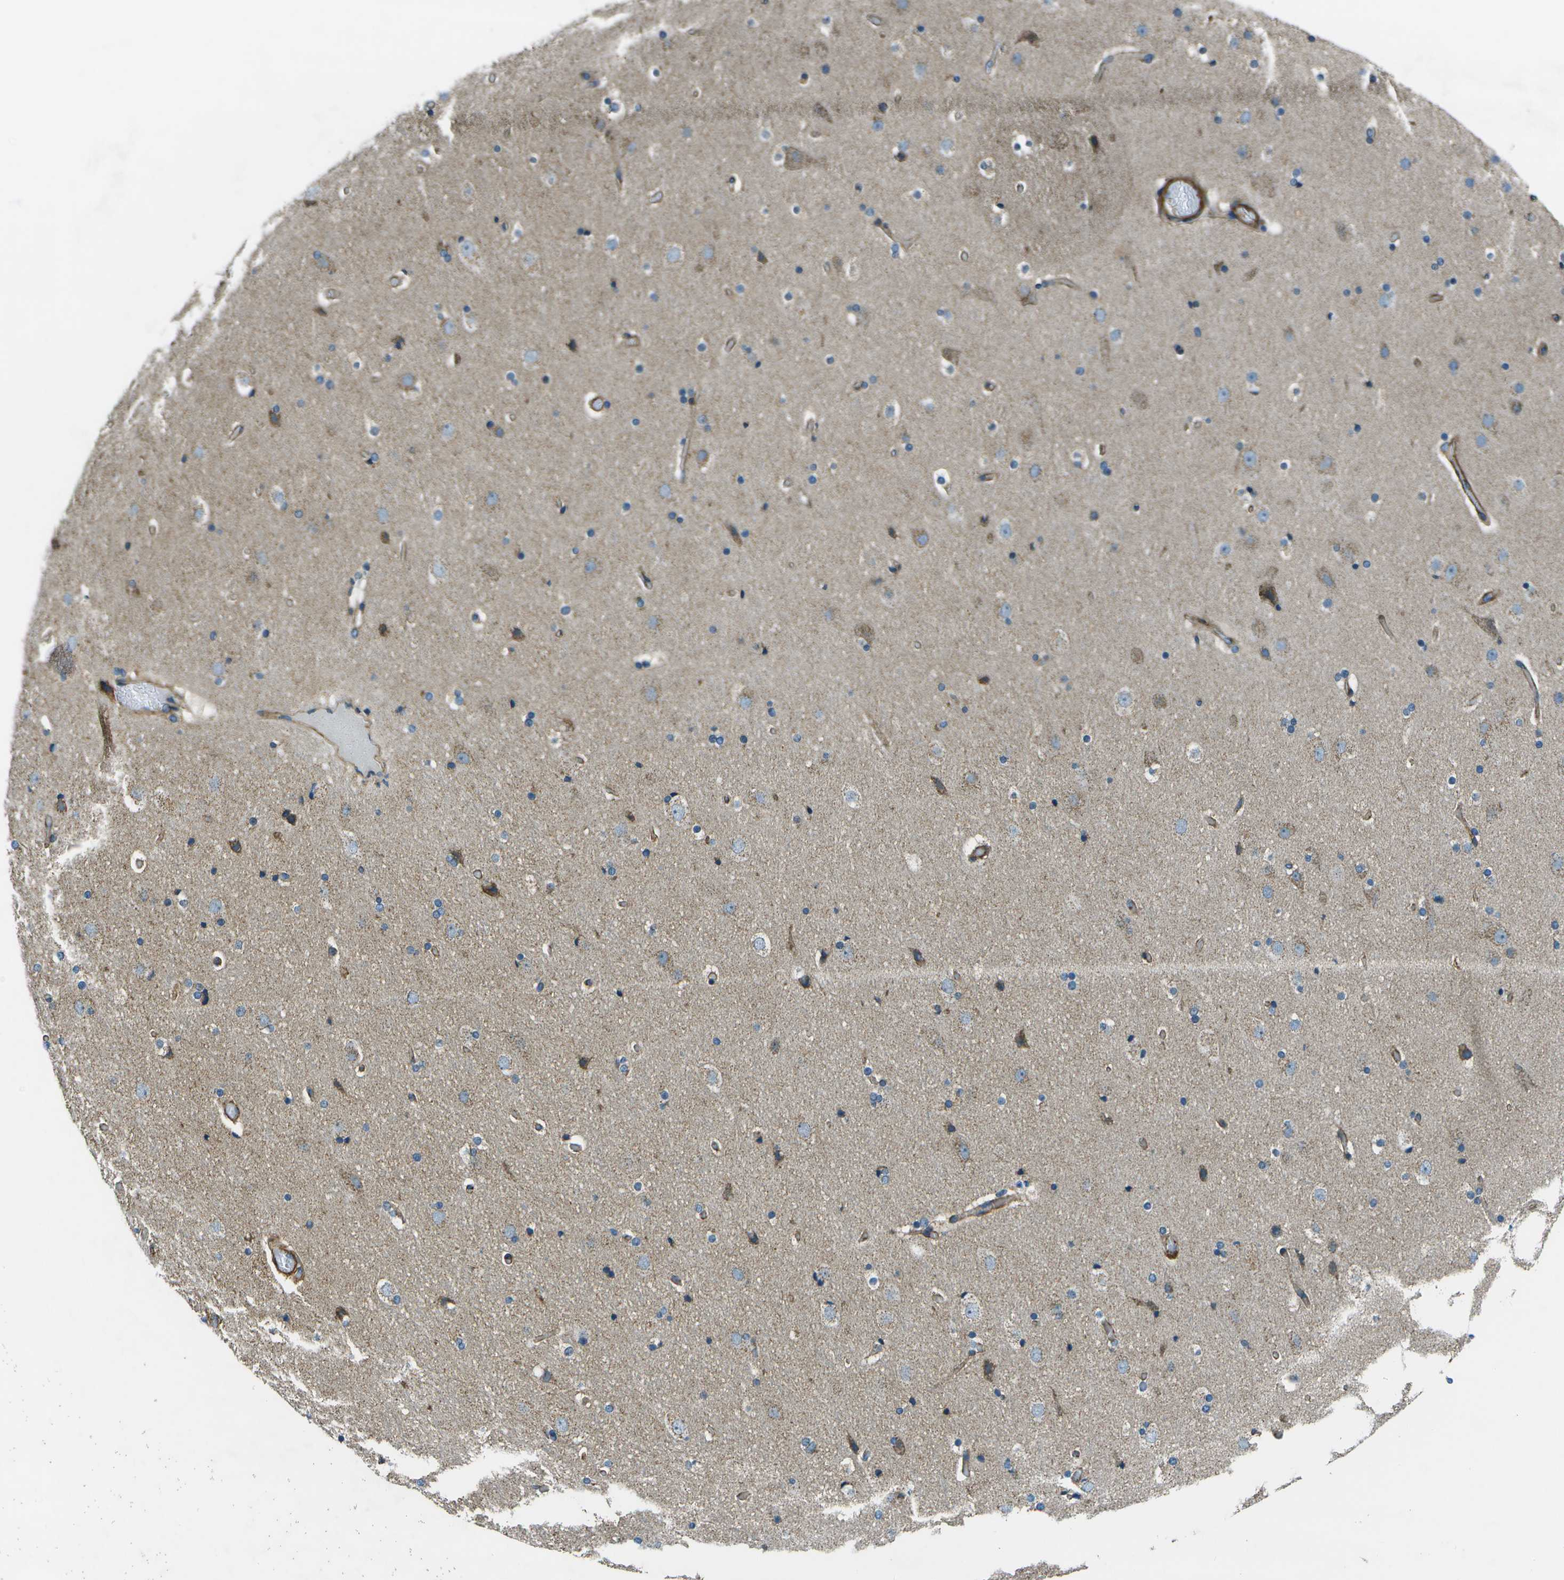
{"staining": {"intensity": "weak", "quantity": ">75%", "location": "cytoplasmic/membranous"}, "tissue": "cerebral cortex", "cell_type": "Endothelial cells", "image_type": "normal", "snomed": [{"axis": "morphology", "description": "Normal tissue, NOS"}, {"axis": "topography", "description": "Cerebral cortex"}], "caption": "About >75% of endothelial cells in benign cerebral cortex reveal weak cytoplasmic/membranous protein positivity as visualized by brown immunohistochemical staining.", "gene": "TMEM51", "patient": {"sex": "male", "age": 57}}